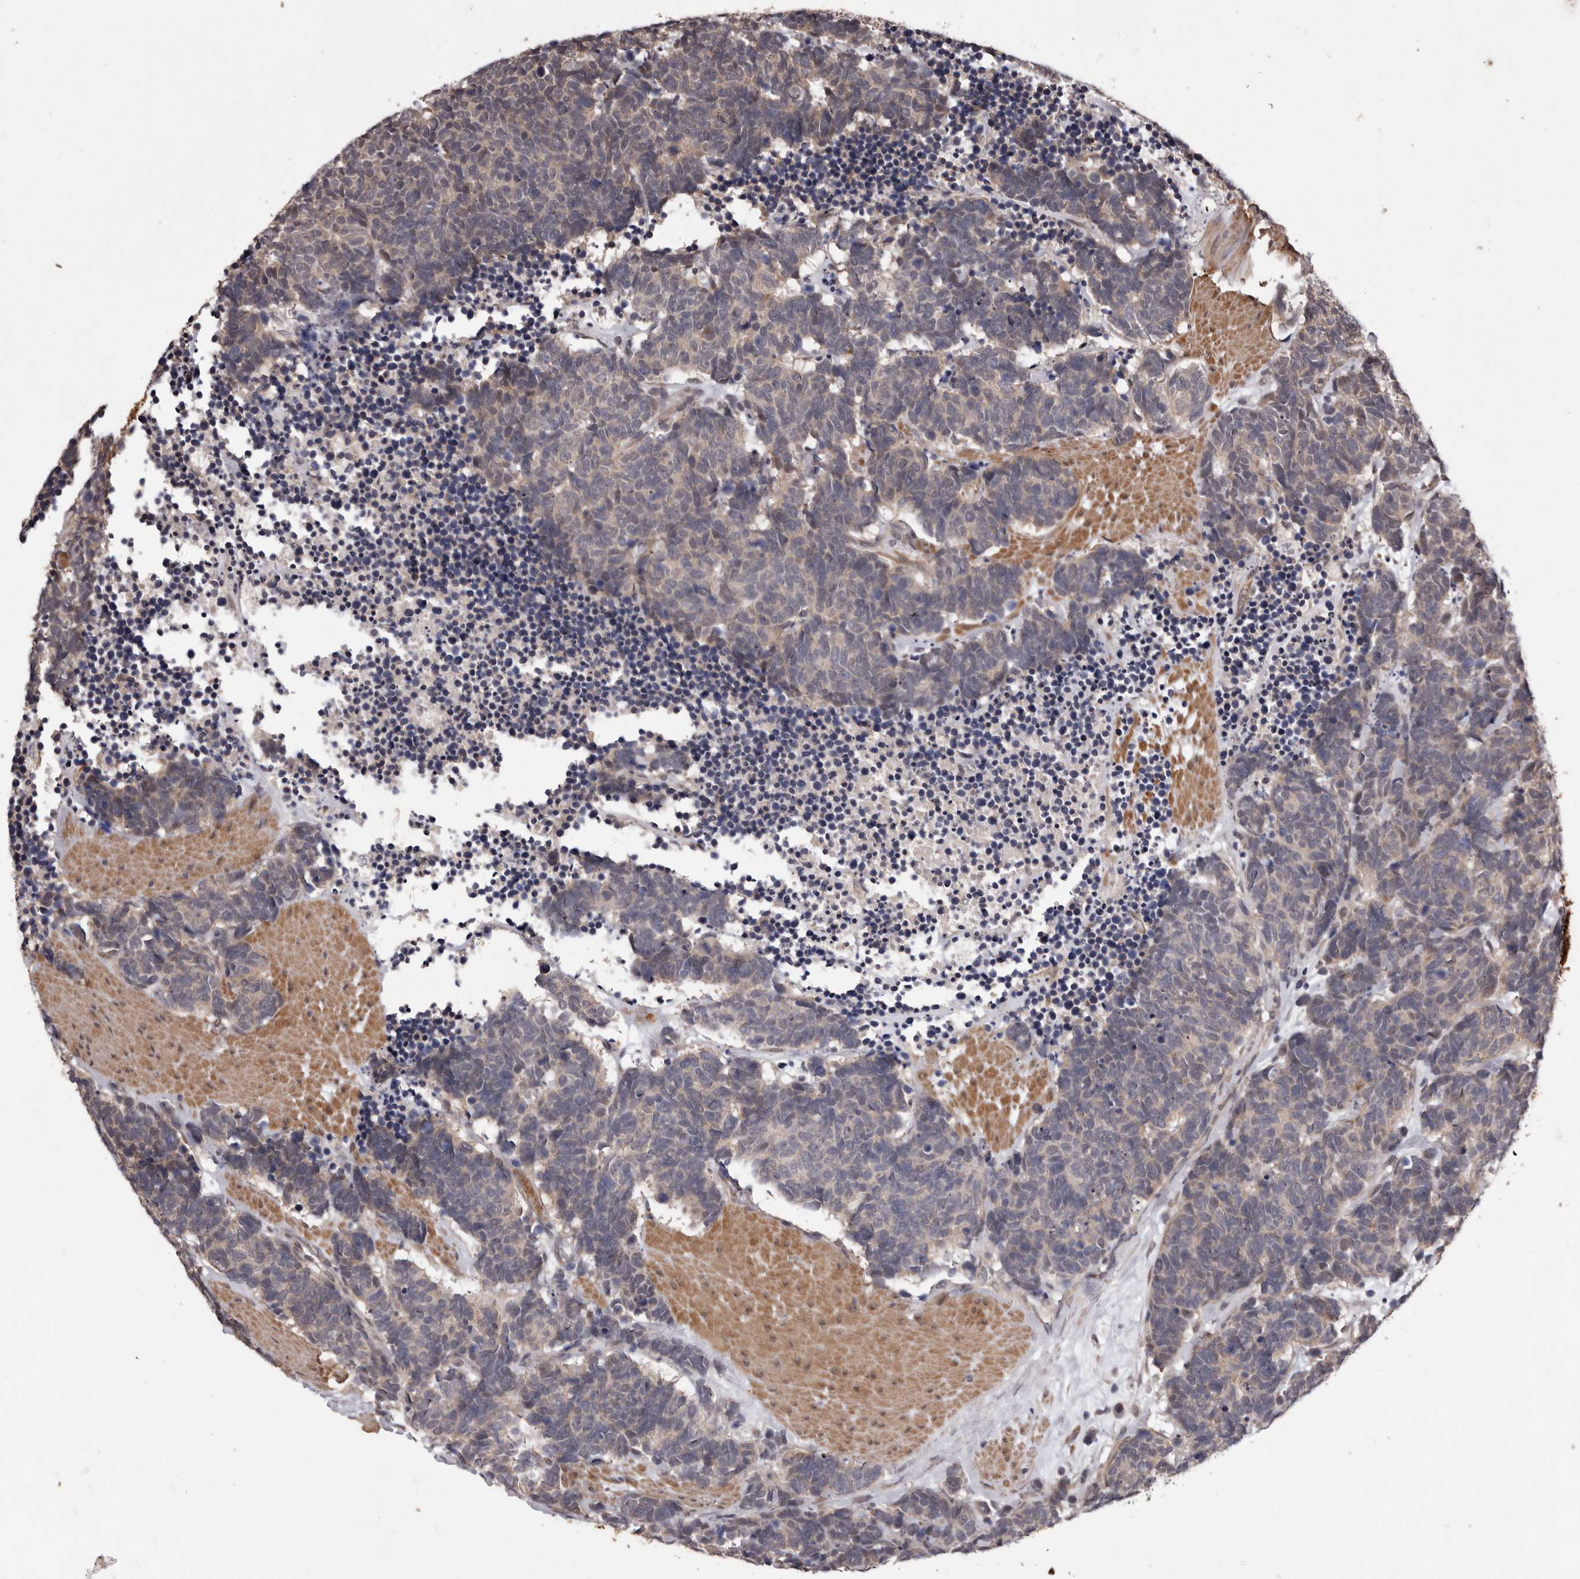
{"staining": {"intensity": "weak", "quantity": "<25%", "location": "cytoplasmic/membranous"}, "tissue": "carcinoid", "cell_type": "Tumor cells", "image_type": "cancer", "snomed": [{"axis": "morphology", "description": "Carcinoma, NOS"}, {"axis": "morphology", "description": "Carcinoid, malignant, NOS"}, {"axis": "topography", "description": "Urinary bladder"}], "caption": "The IHC image has no significant positivity in tumor cells of carcinoid tissue.", "gene": "CELF3", "patient": {"sex": "male", "age": 57}}